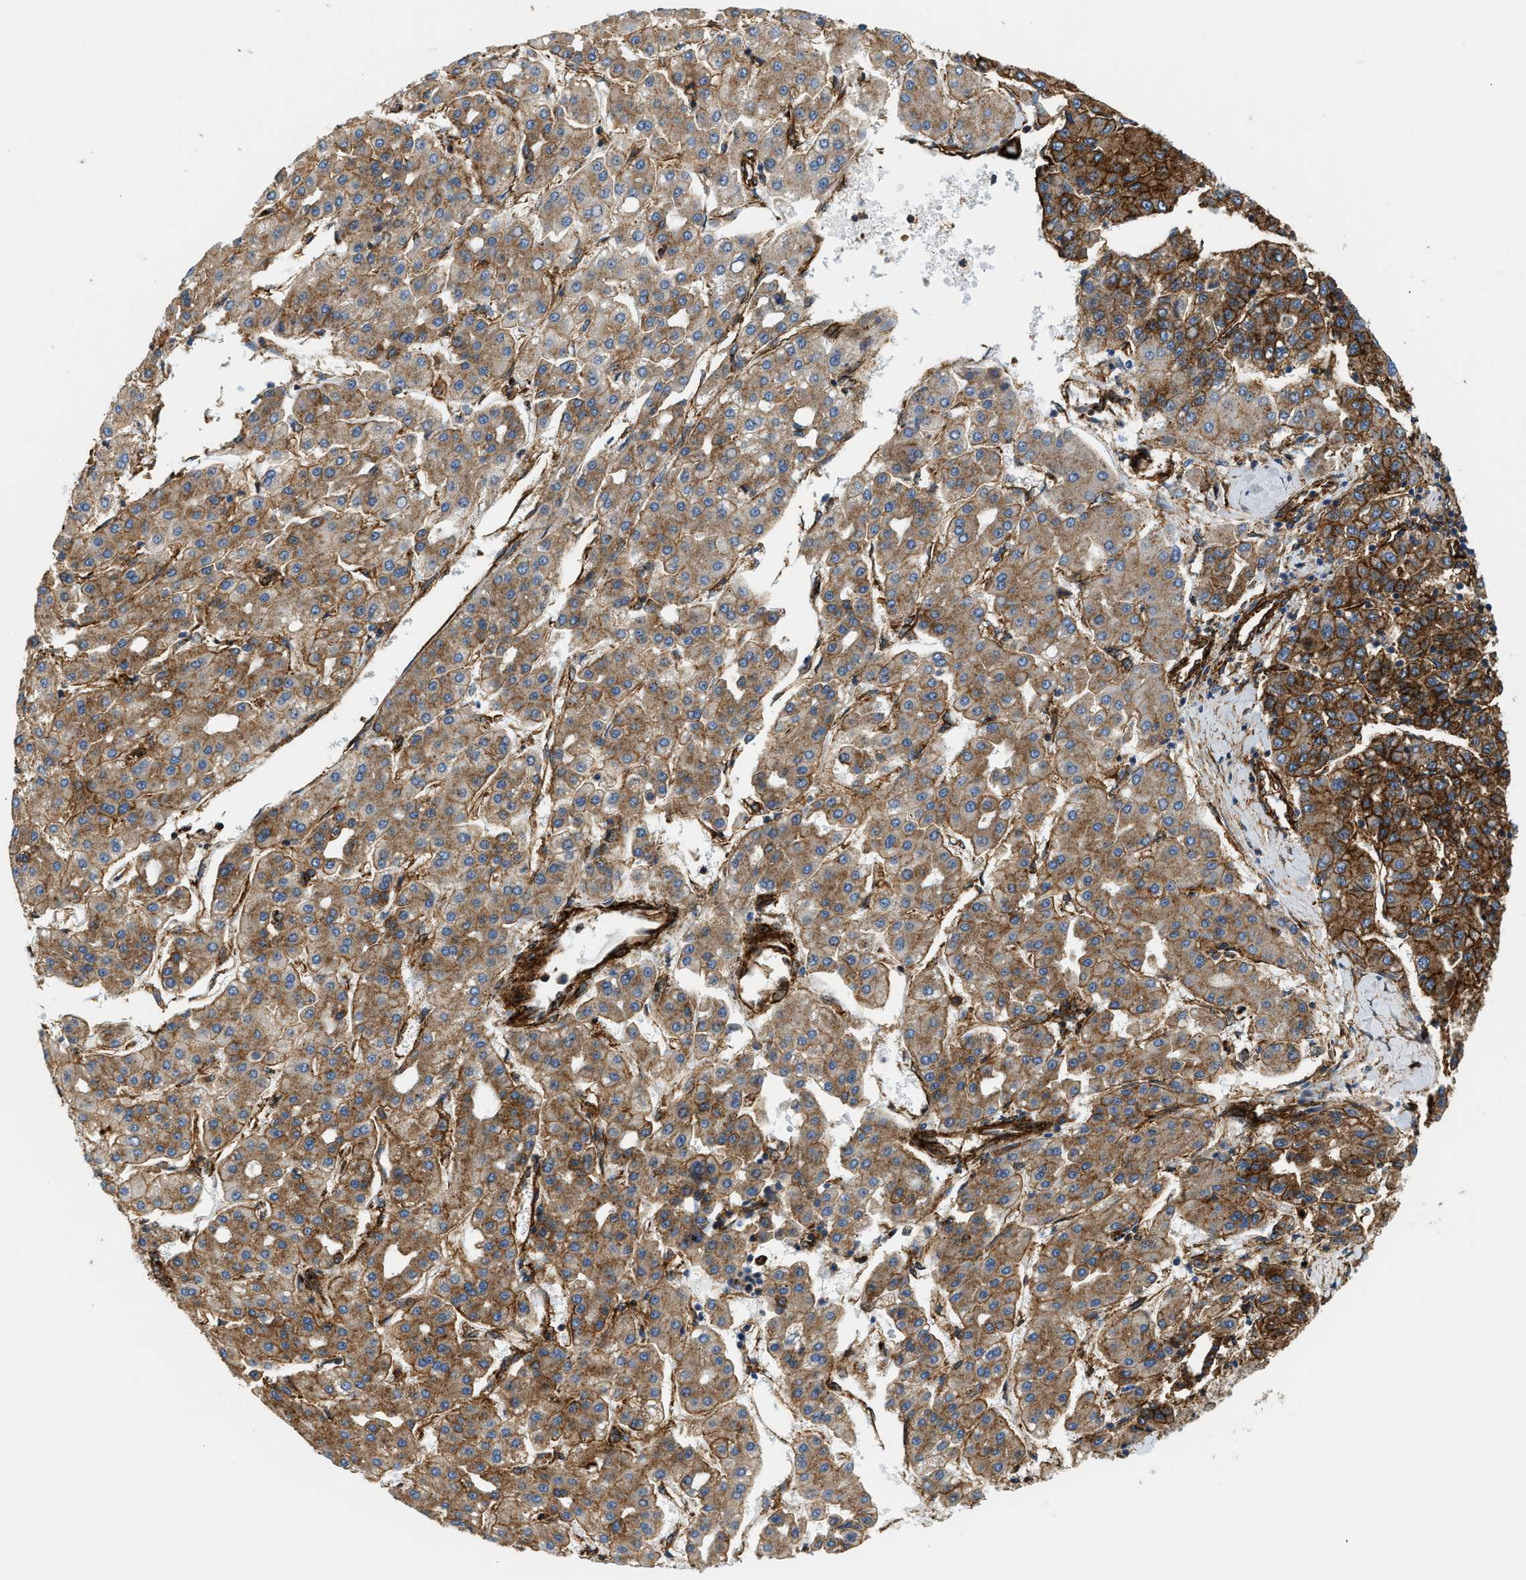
{"staining": {"intensity": "moderate", "quantity": ">75%", "location": "cytoplasmic/membranous"}, "tissue": "liver cancer", "cell_type": "Tumor cells", "image_type": "cancer", "snomed": [{"axis": "morphology", "description": "Carcinoma, Hepatocellular, NOS"}, {"axis": "topography", "description": "Liver"}], "caption": "Protein expression analysis of human hepatocellular carcinoma (liver) reveals moderate cytoplasmic/membranous positivity in approximately >75% of tumor cells.", "gene": "HIP1", "patient": {"sex": "male", "age": 65}}